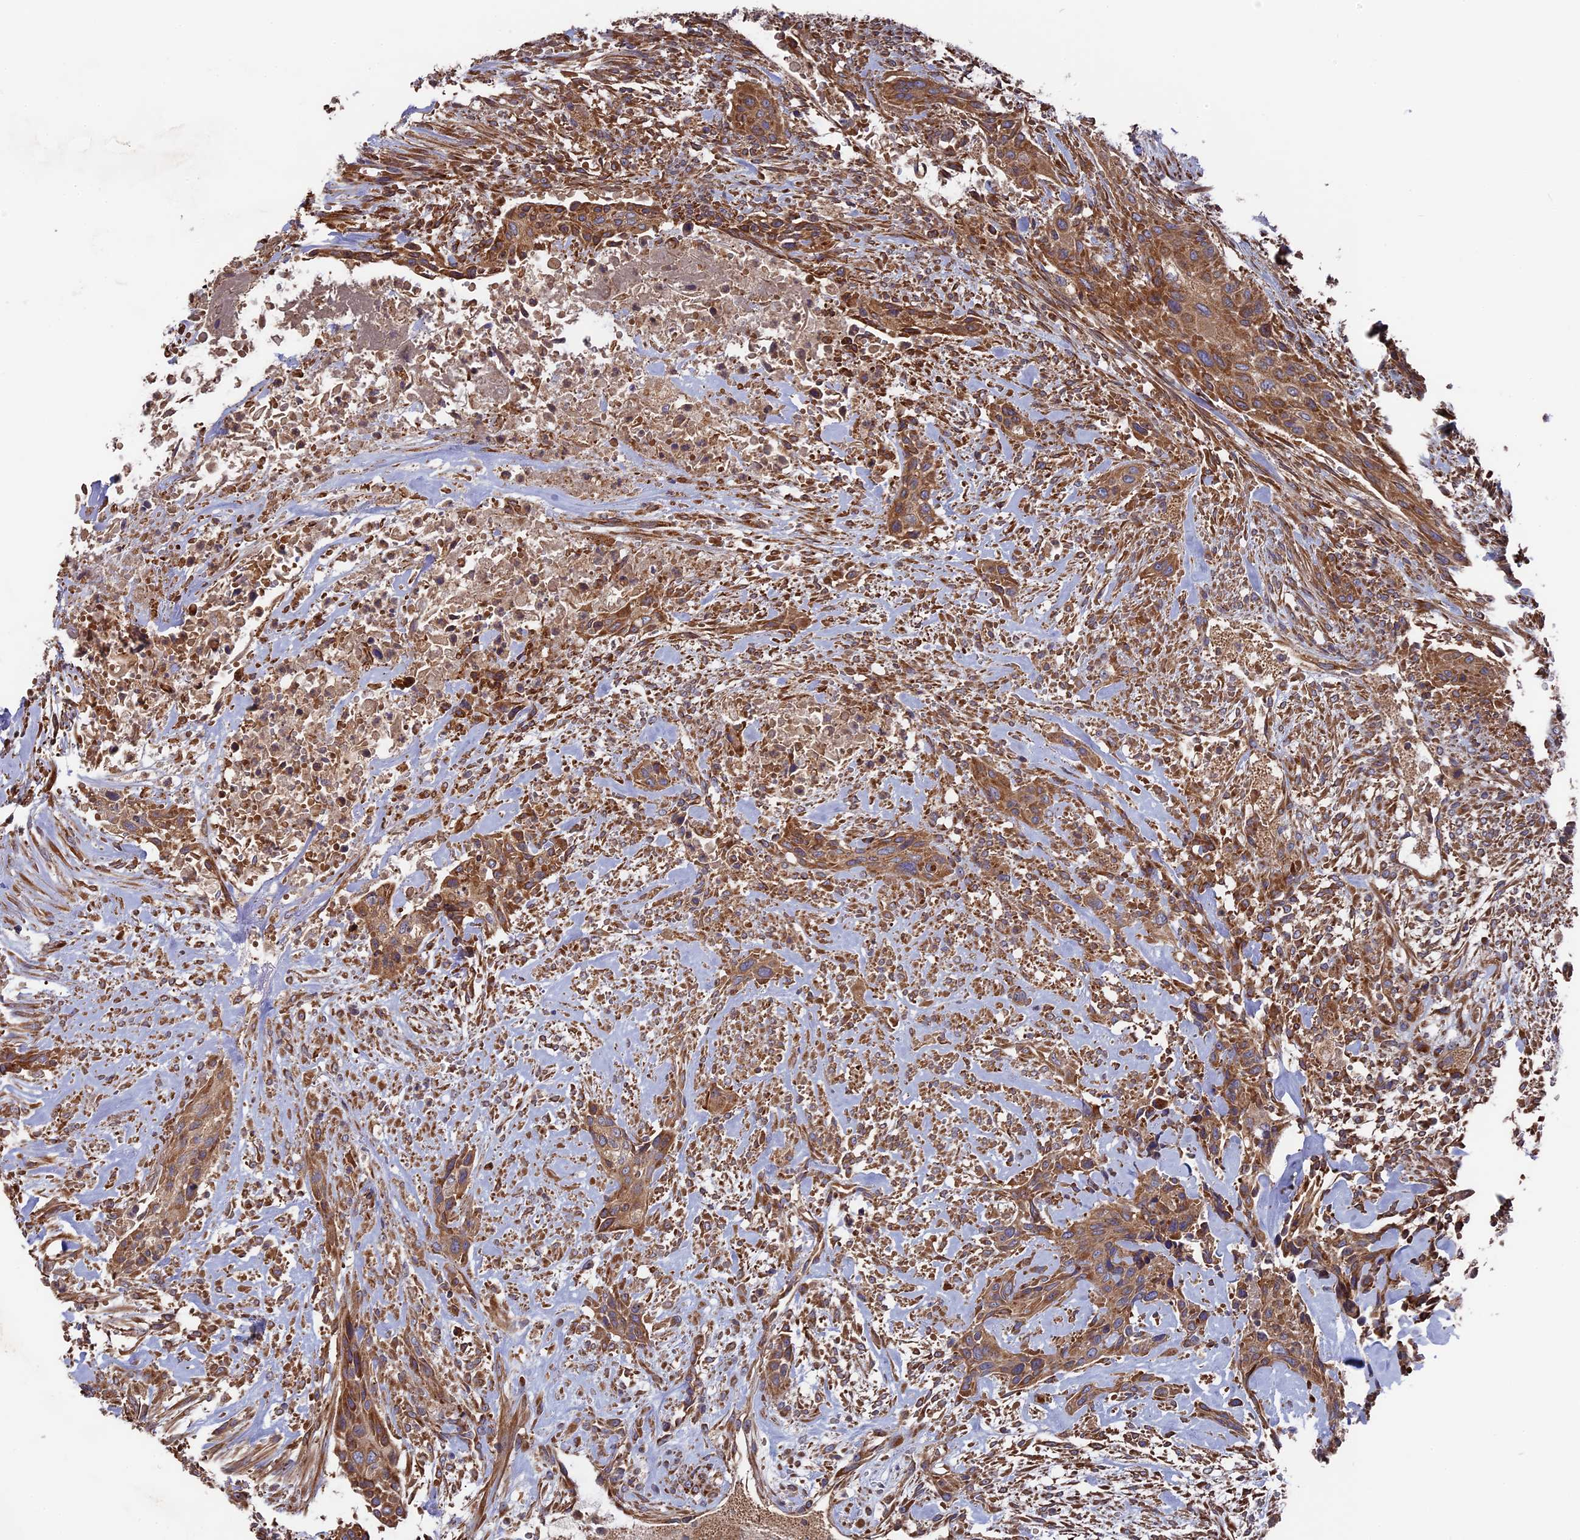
{"staining": {"intensity": "moderate", "quantity": ">75%", "location": "cytoplasmic/membranous"}, "tissue": "urothelial cancer", "cell_type": "Tumor cells", "image_type": "cancer", "snomed": [{"axis": "morphology", "description": "Urothelial carcinoma, High grade"}, {"axis": "topography", "description": "Urinary bladder"}], "caption": "High-grade urothelial carcinoma stained with a brown dye reveals moderate cytoplasmic/membranous positive staining in about >75% of tumor cells.", "gene": "TELO2", "patient": {"sex": "male", "age": 35}}